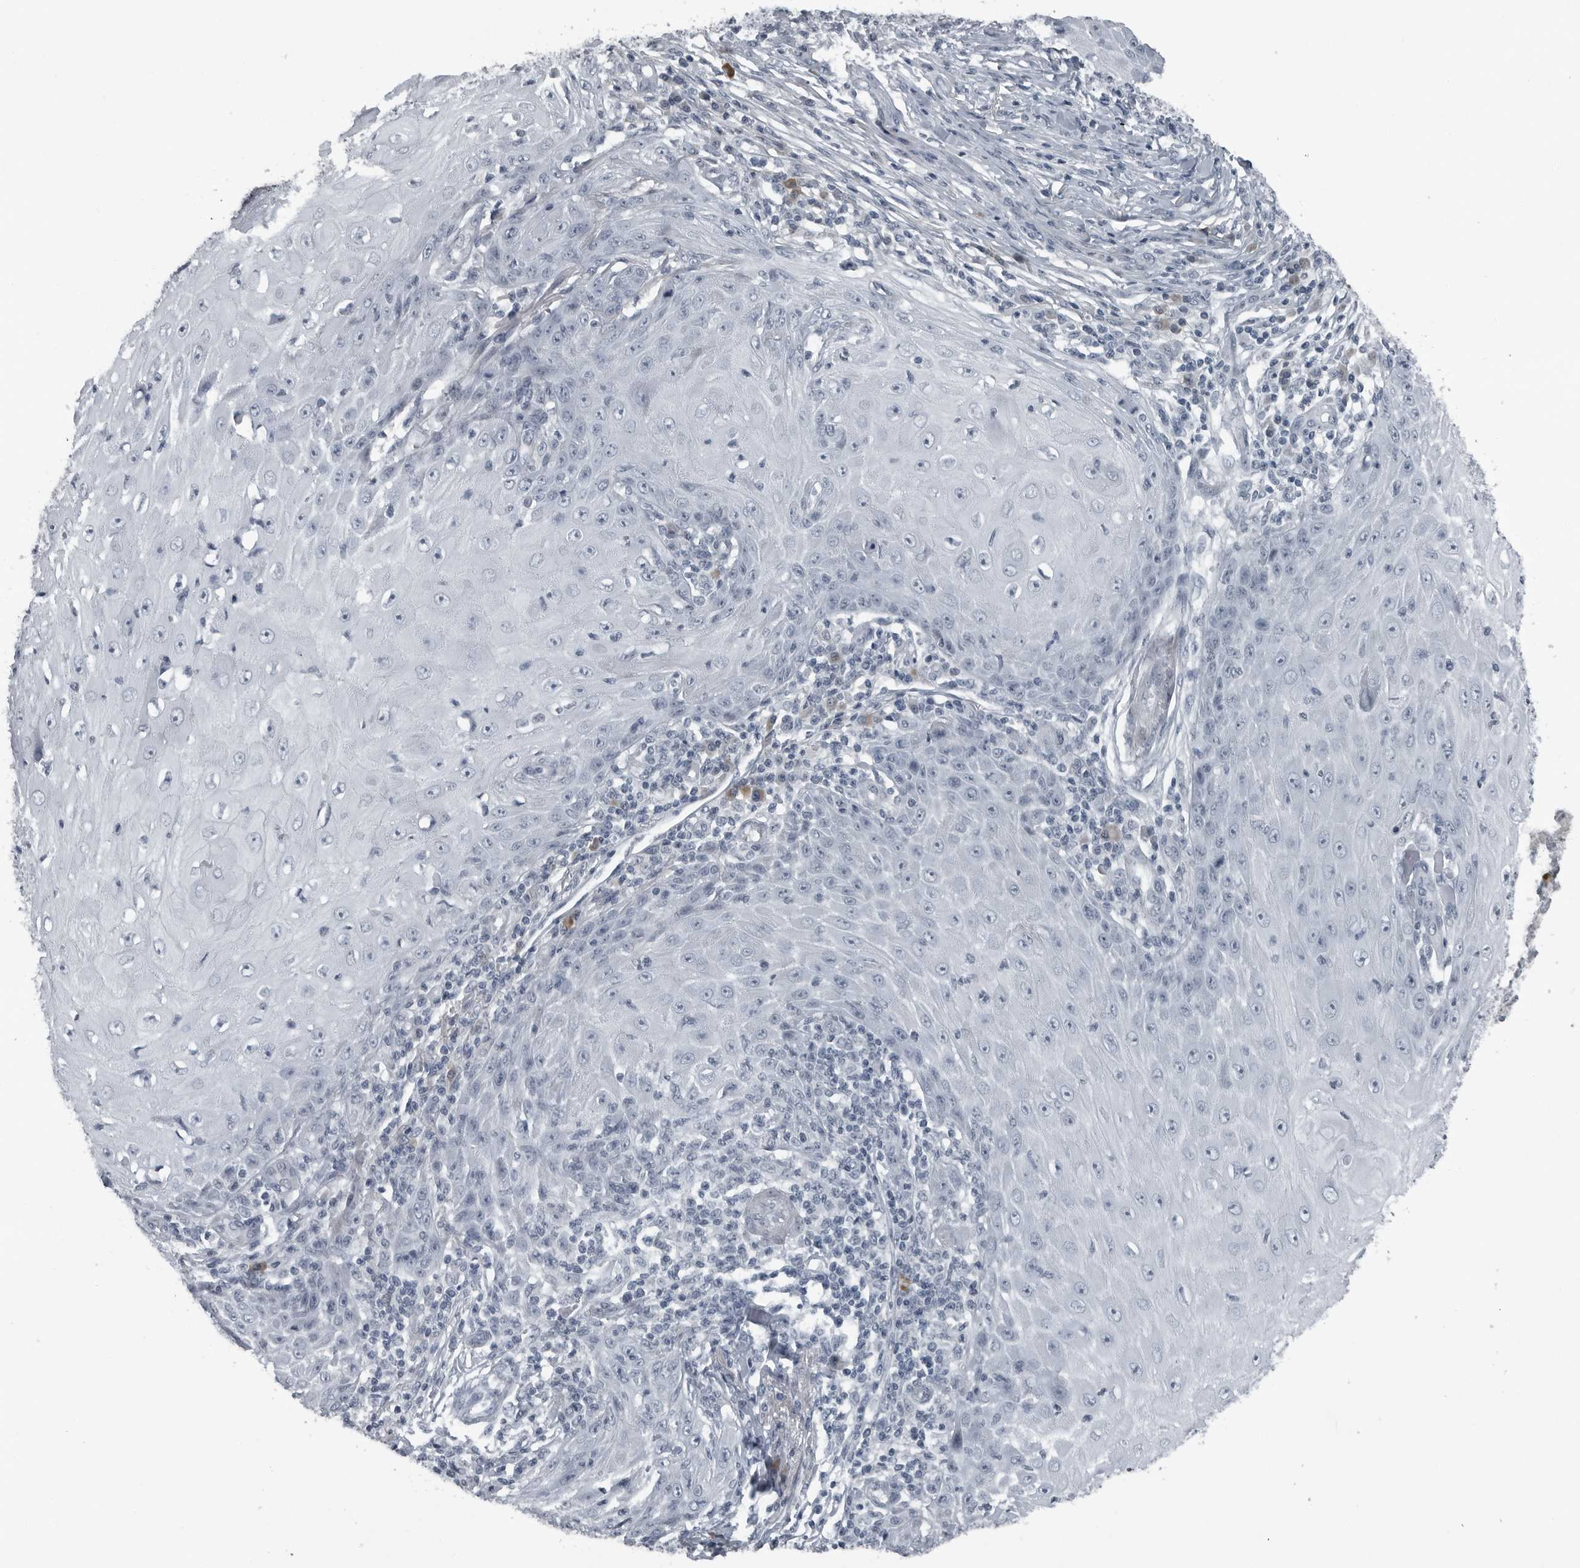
{"staining": {"intensity": "negative", "quantity": "none", "location": "none"}, "tissue": "skin cancer", "cell_type": "Tumor cells", "image_type": "cancer", "snomed": [{"axis": "morphology", "description": "Squamous cell carcinoma, NOS"}, {"axis": "topography", "description": "Skin"}], "caption": "IHC image of skin cancer stained for a protein (brown), which reveals no positivity in tumor cells.", "gene": "DNAAF11", "patient": {"sex": "female", "age": 73}}